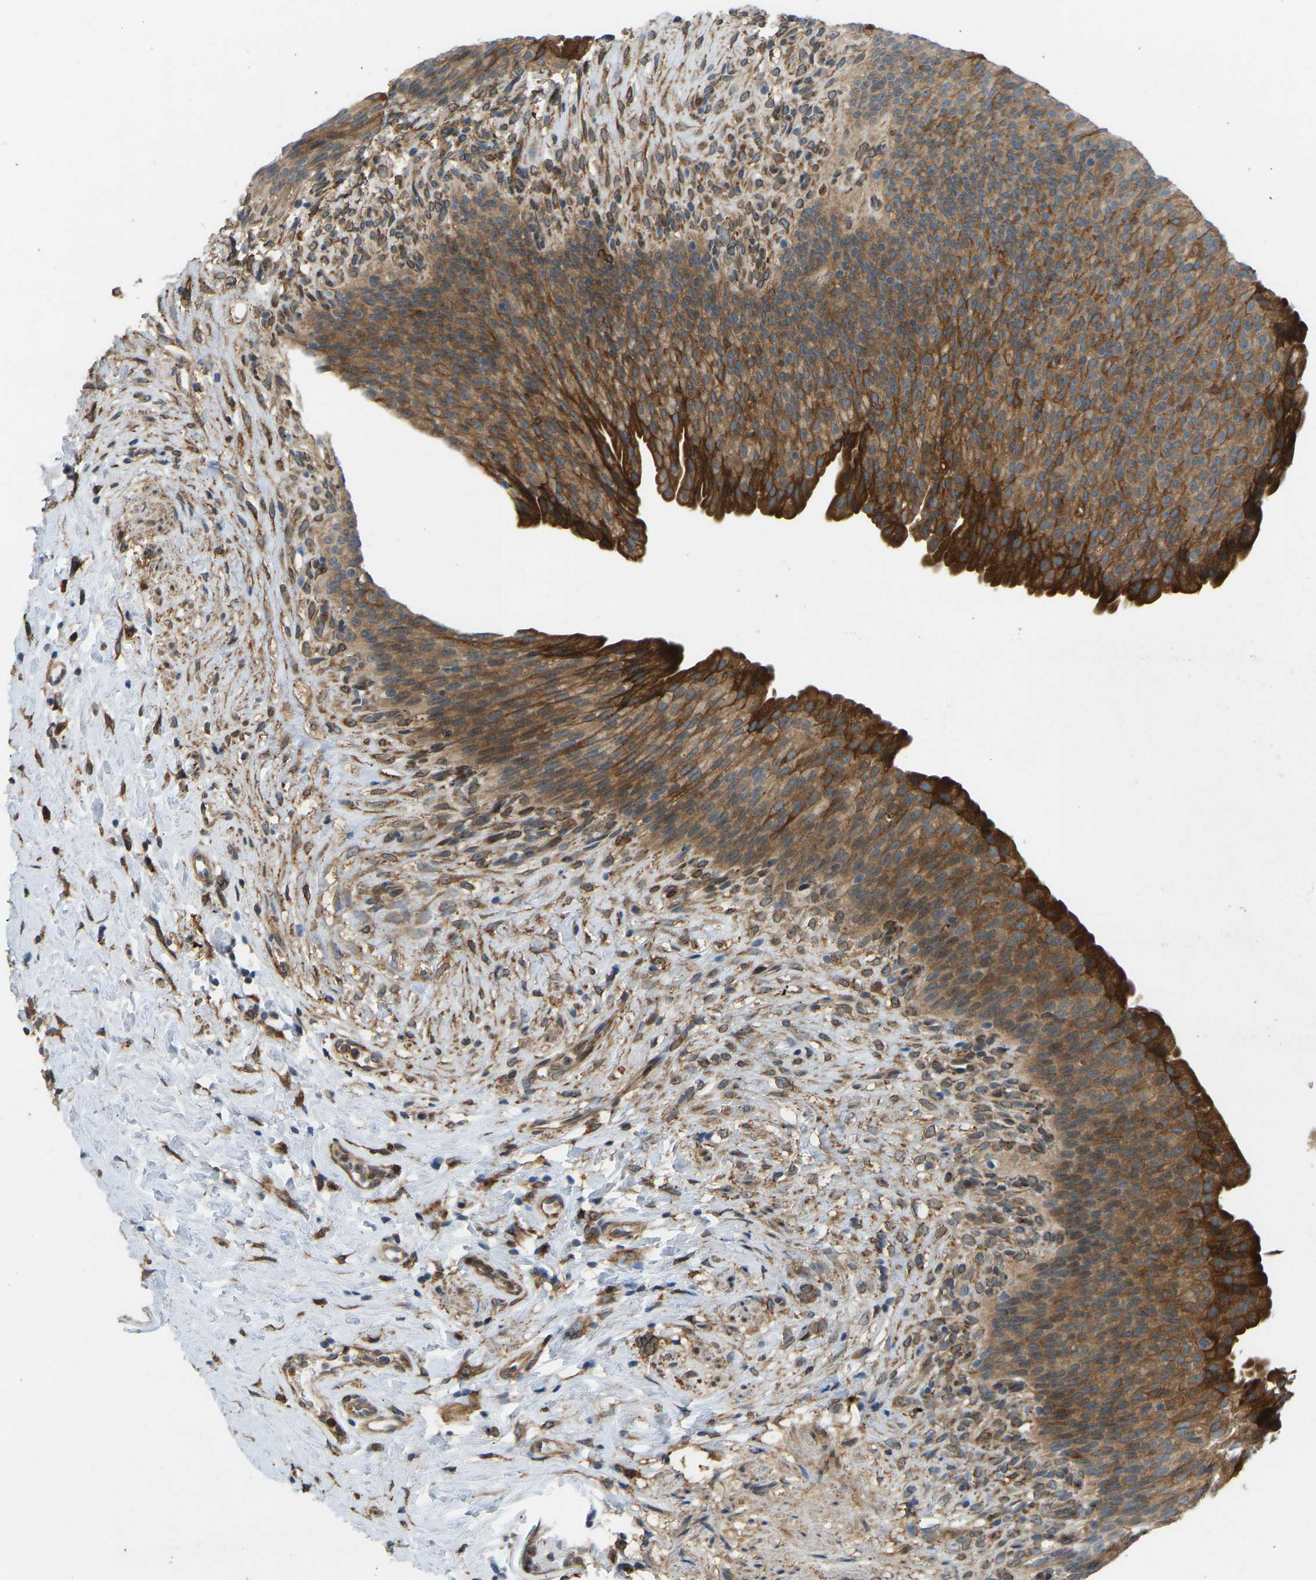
{"staining": {"intensity": "strong", "quantity": ">75%", "location": "cytoplasmic/membranous"}, "tissue": "urinary bladder", "cell_type": "Urothelial cells", "image_type": "normal", "snomed": [{"axis": "morphology", "description": "Normal tissue, NOS"}, {"axis": "topography", "description": "Urinary bladder"}], "caption": "Normal urinary bladder demonstrates strong cytoplasmic/membranous staining in approximately >75% of urothelial cells The staining was performed using DAB (3,3'-diaminobenzidine) to visualize the protein expression in brown, while the nuclei were stained in blue with hematoxylin (Magnification: 20x)..", "gene": "OS9", "patient": {"sex": "female", "age": 79}}